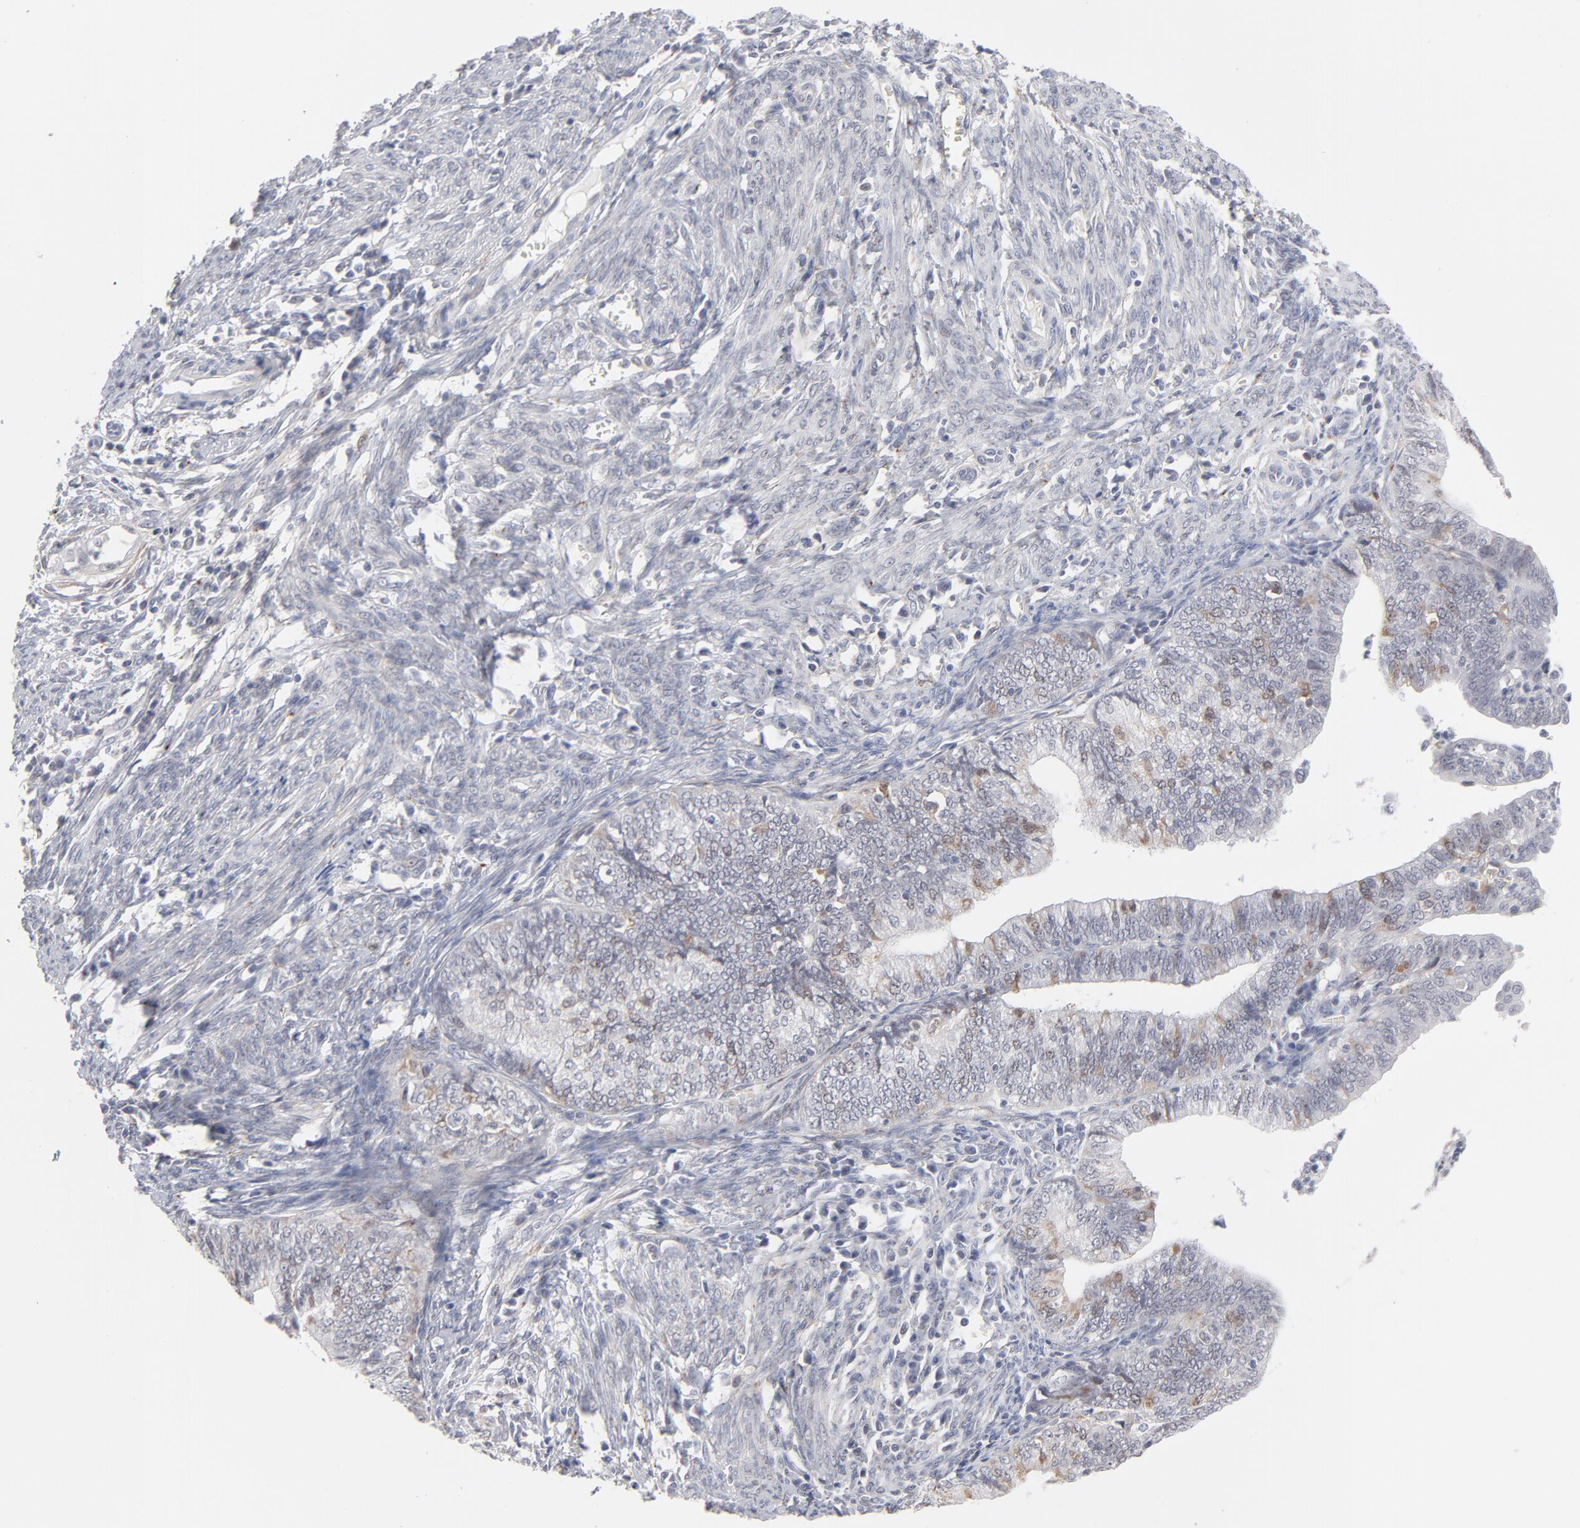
{"staining": {"intensity": "weak", "quantity": "<25%", "location": "cytoplasmic/membranous"}, "tissue": "endometrial cancer", "cell_type": "Tumor cells", "image_type": "cancer", "snomed": [{"axis": "morphology", "description": "Adenocarcinoma, NOS"}, {"axis": "topography", "description": "Endometrium"}], "caption": "Endometrial cancer (adenocarcinoma) was stained to show a protein in brown. There is no significant staining in tumor cells.", "gene": "AURKA", "patient": {"sex": "female", "age": 66}}